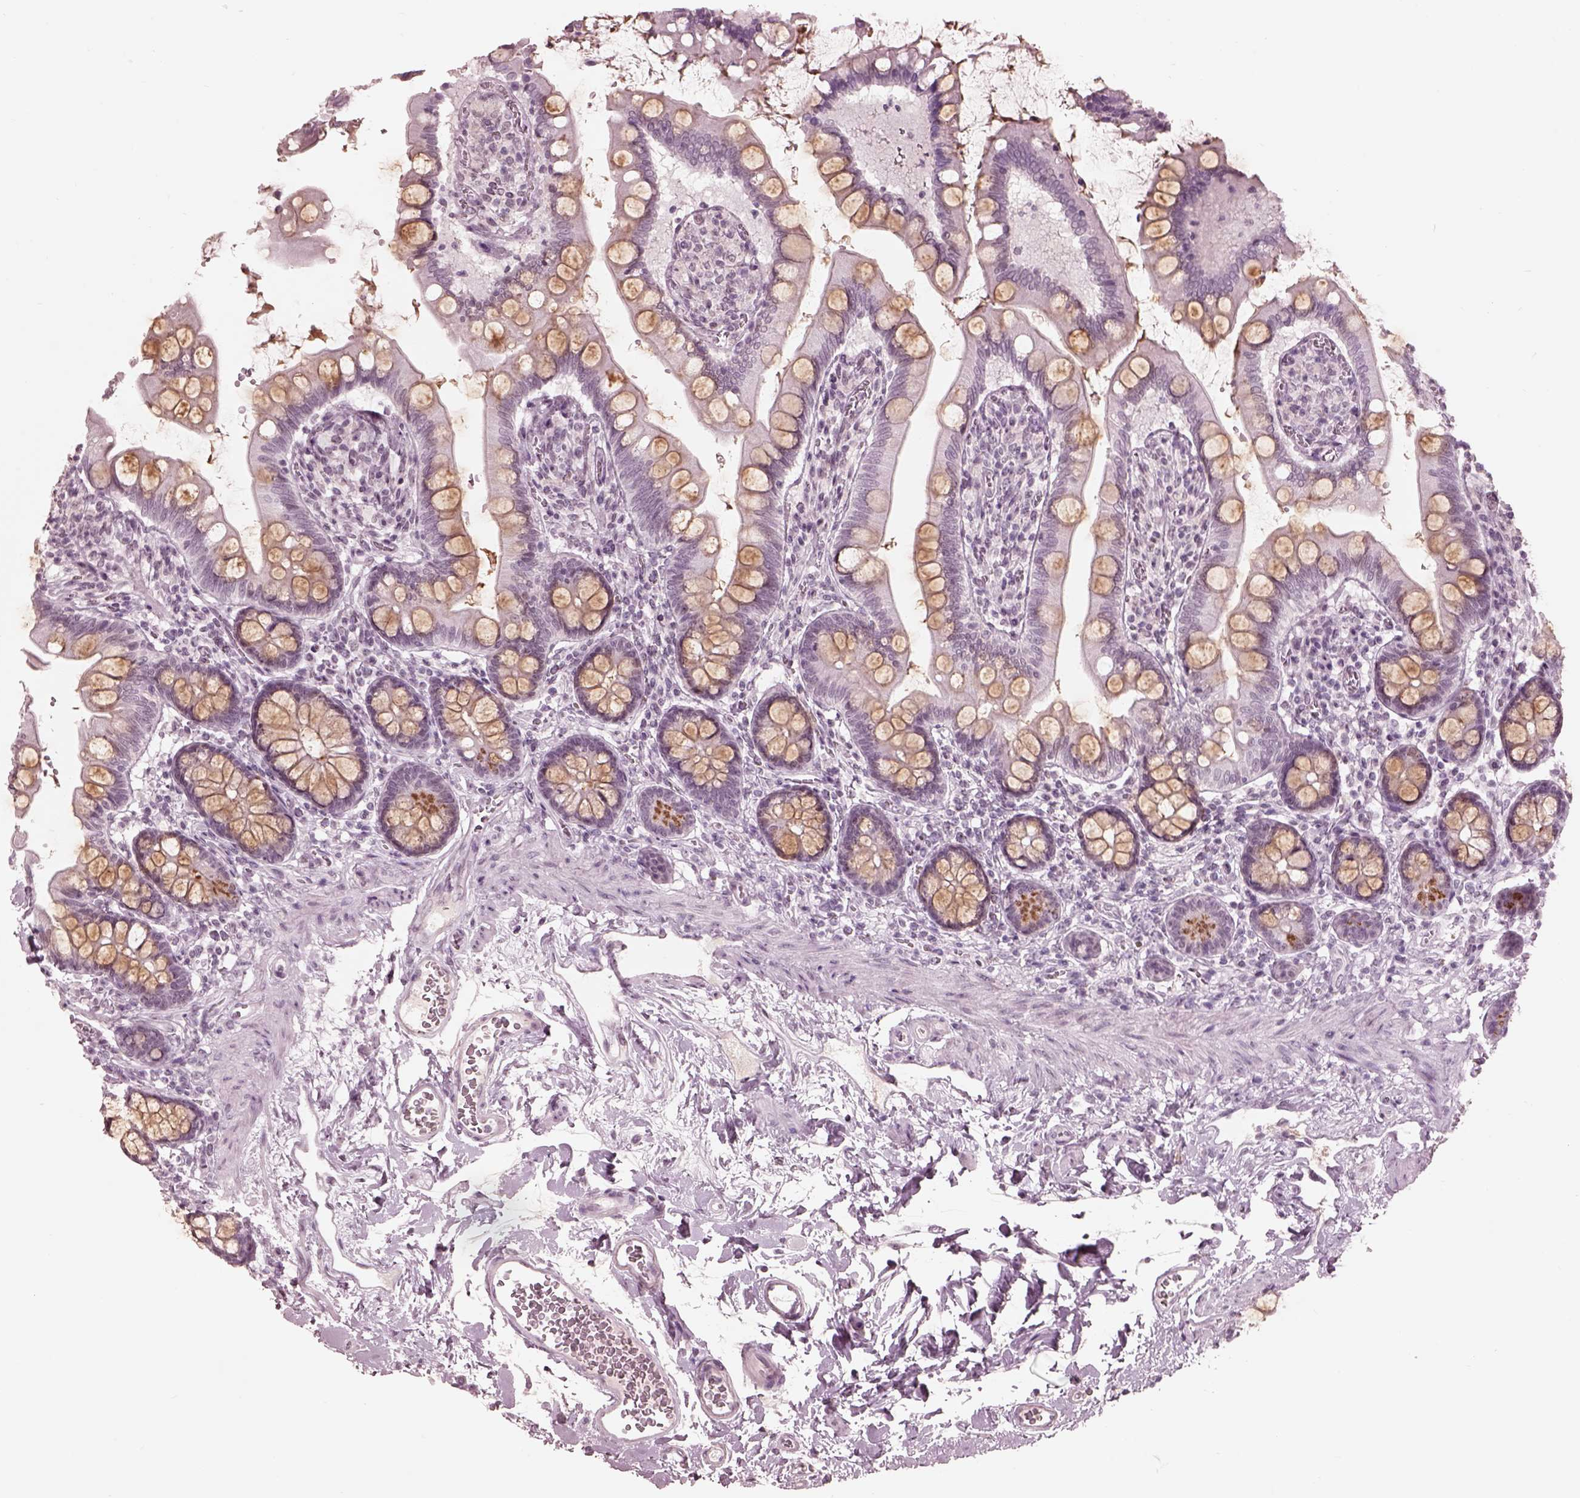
{"staining": {"intensity": "moderate", "quantity": "<25%", "location": "cytoplasmic/membranous"}, "tissue": "small intestine", "cell_type": "Glandular cells", "image_type": "normal", "snomed": [{"axis": "morphology", "description": "Normal tissue, NOS"}, {"axis": "topography", "description": "Small intestine"}], "caption": "This photomicrograph exhibits immunohistochemistry (IHC) staining of benign small intestine, with low moderate cytoplasmic/membranous staining in about <25% of glandular cells.", "gene": "GARIN4", "patient": {"sex": "female", "age": 56}}